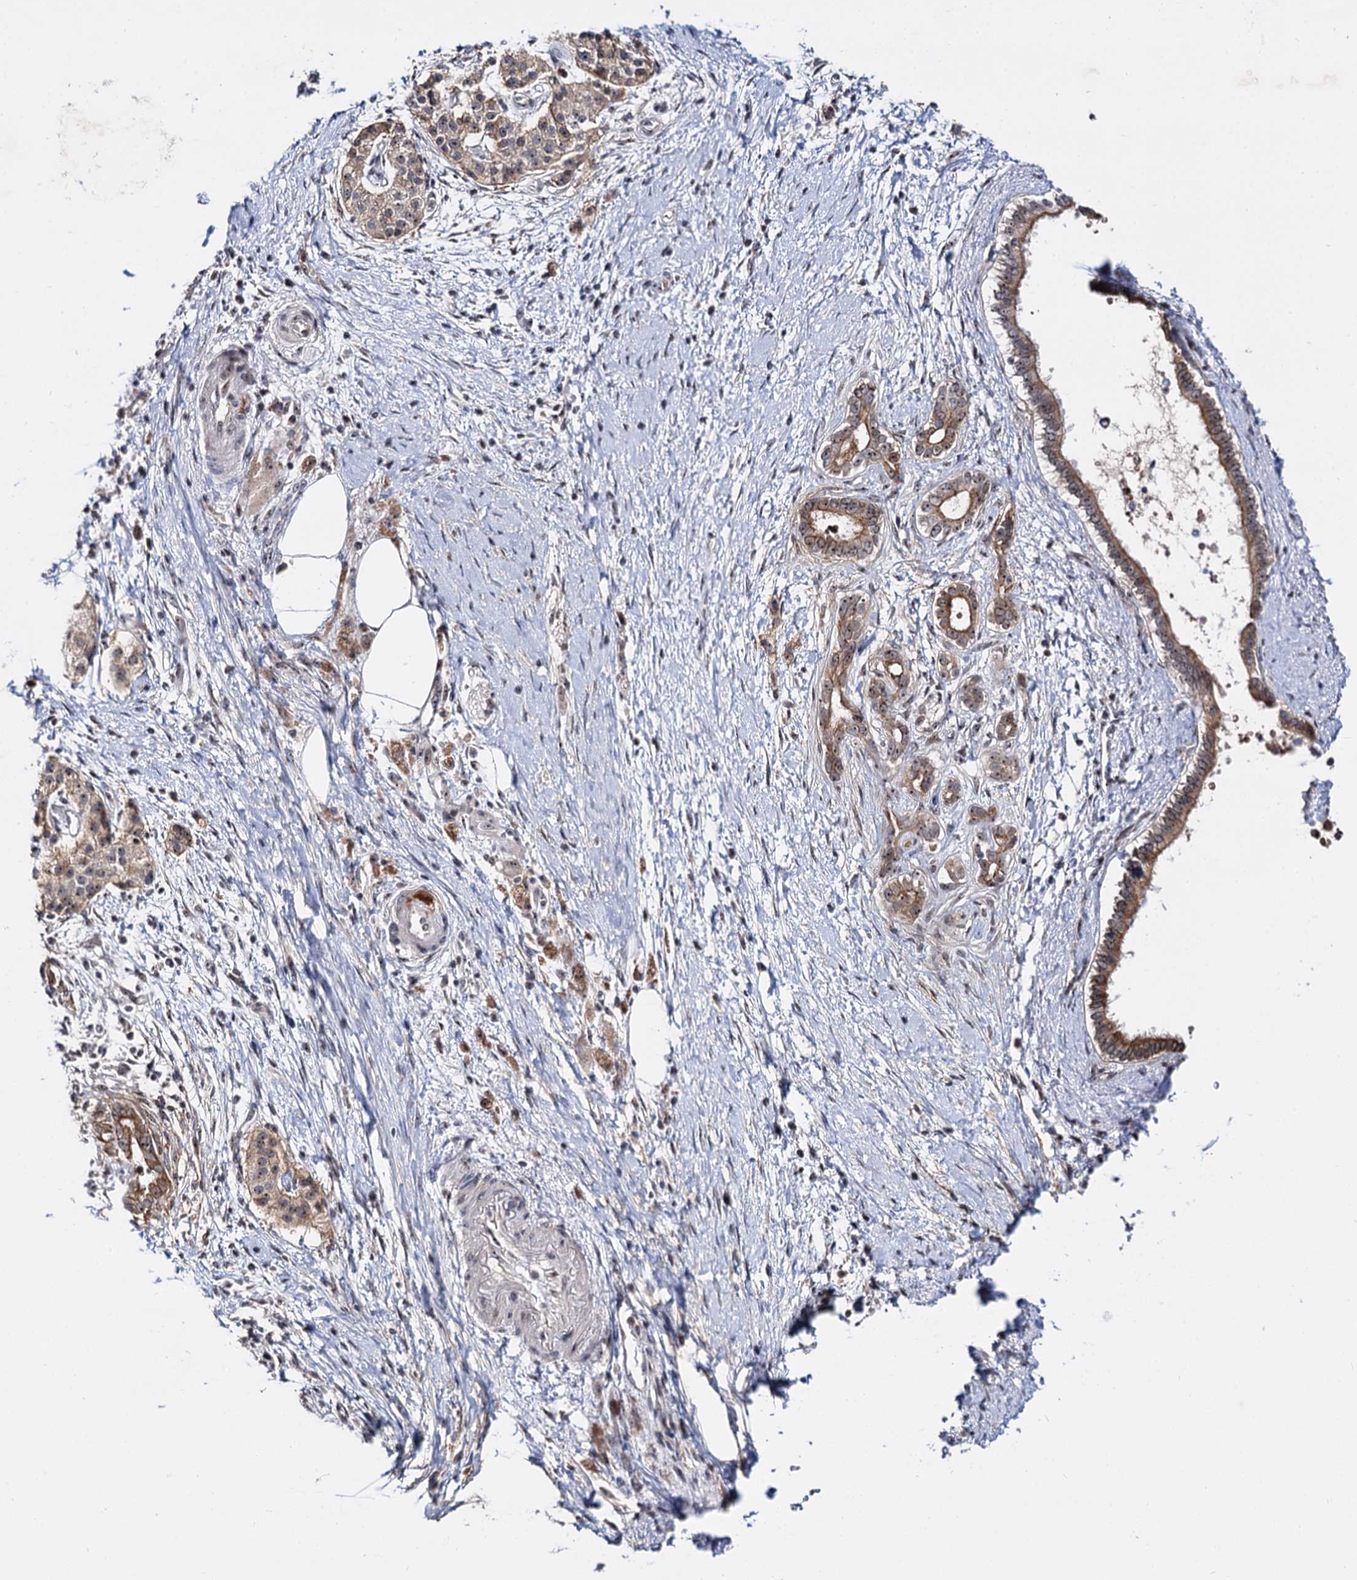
{"staining": {"intensity": "moderate", "quantity": ">75%", "location": "cytoplasmic/membranous,nuclear"}, "tissue": "pancreatic cancer", "cell_type": "Tumor cells", "image_type": "cancer", "snomed": [{"axis": "morphology", "description": "Adenocarcinoma, NOS"}, {"axis": "topography", "description": "Pancreas"}], "caption": "Immunohistochemistry (IHC) (DAB) staining of pancreatic adenocarcinoma exhibits moderate cytoplasmic/membranous and nuclear protein staining in about >75% of tumor cells.", "gene": "SUPT20H", "patient": {"sex": "male", "age": 58}}